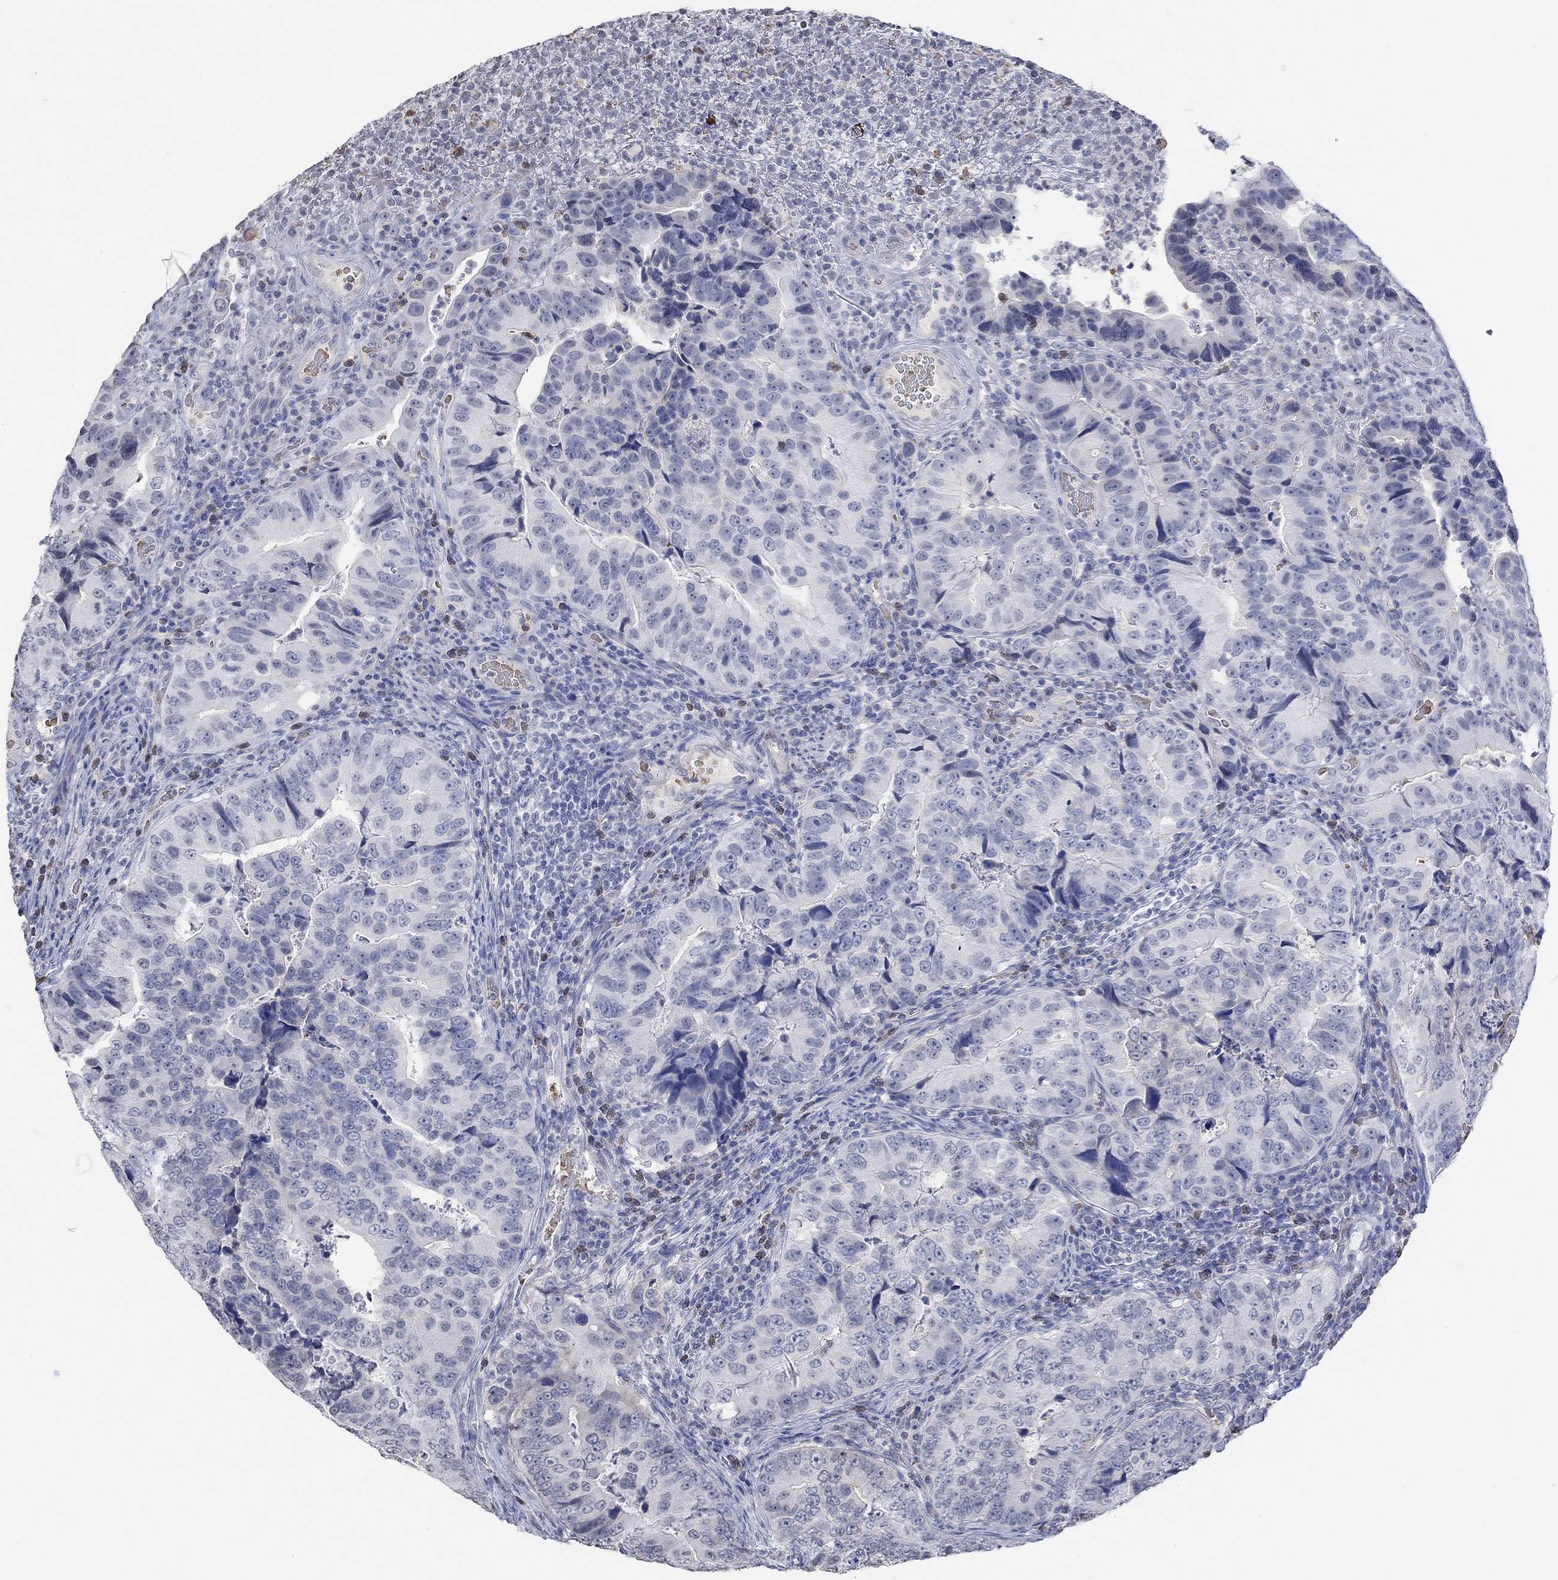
{"staining": {"intensity": "negative", "quantity": "none", "location": "none"}, "tissue": "colorectal cancer", "cell_type": "Tumor cells", "image_type": "cancer", "snomed": [{"axis": "morphology", "description": "Adenocarcinoma, NOS"}, {"axis": "topography", "description": "Colon"}], "caption": "An immunohistochemistry (IHC) micrograph of adenocarcinoma (colorectal) is shown. There is no staining in tumor cells of adenocarcinoma (colorectal). (IHC, brightfield microscopy, high magnification).", "gene": "TMEM255A", "patient": {"sex": "female", "age": 72}}